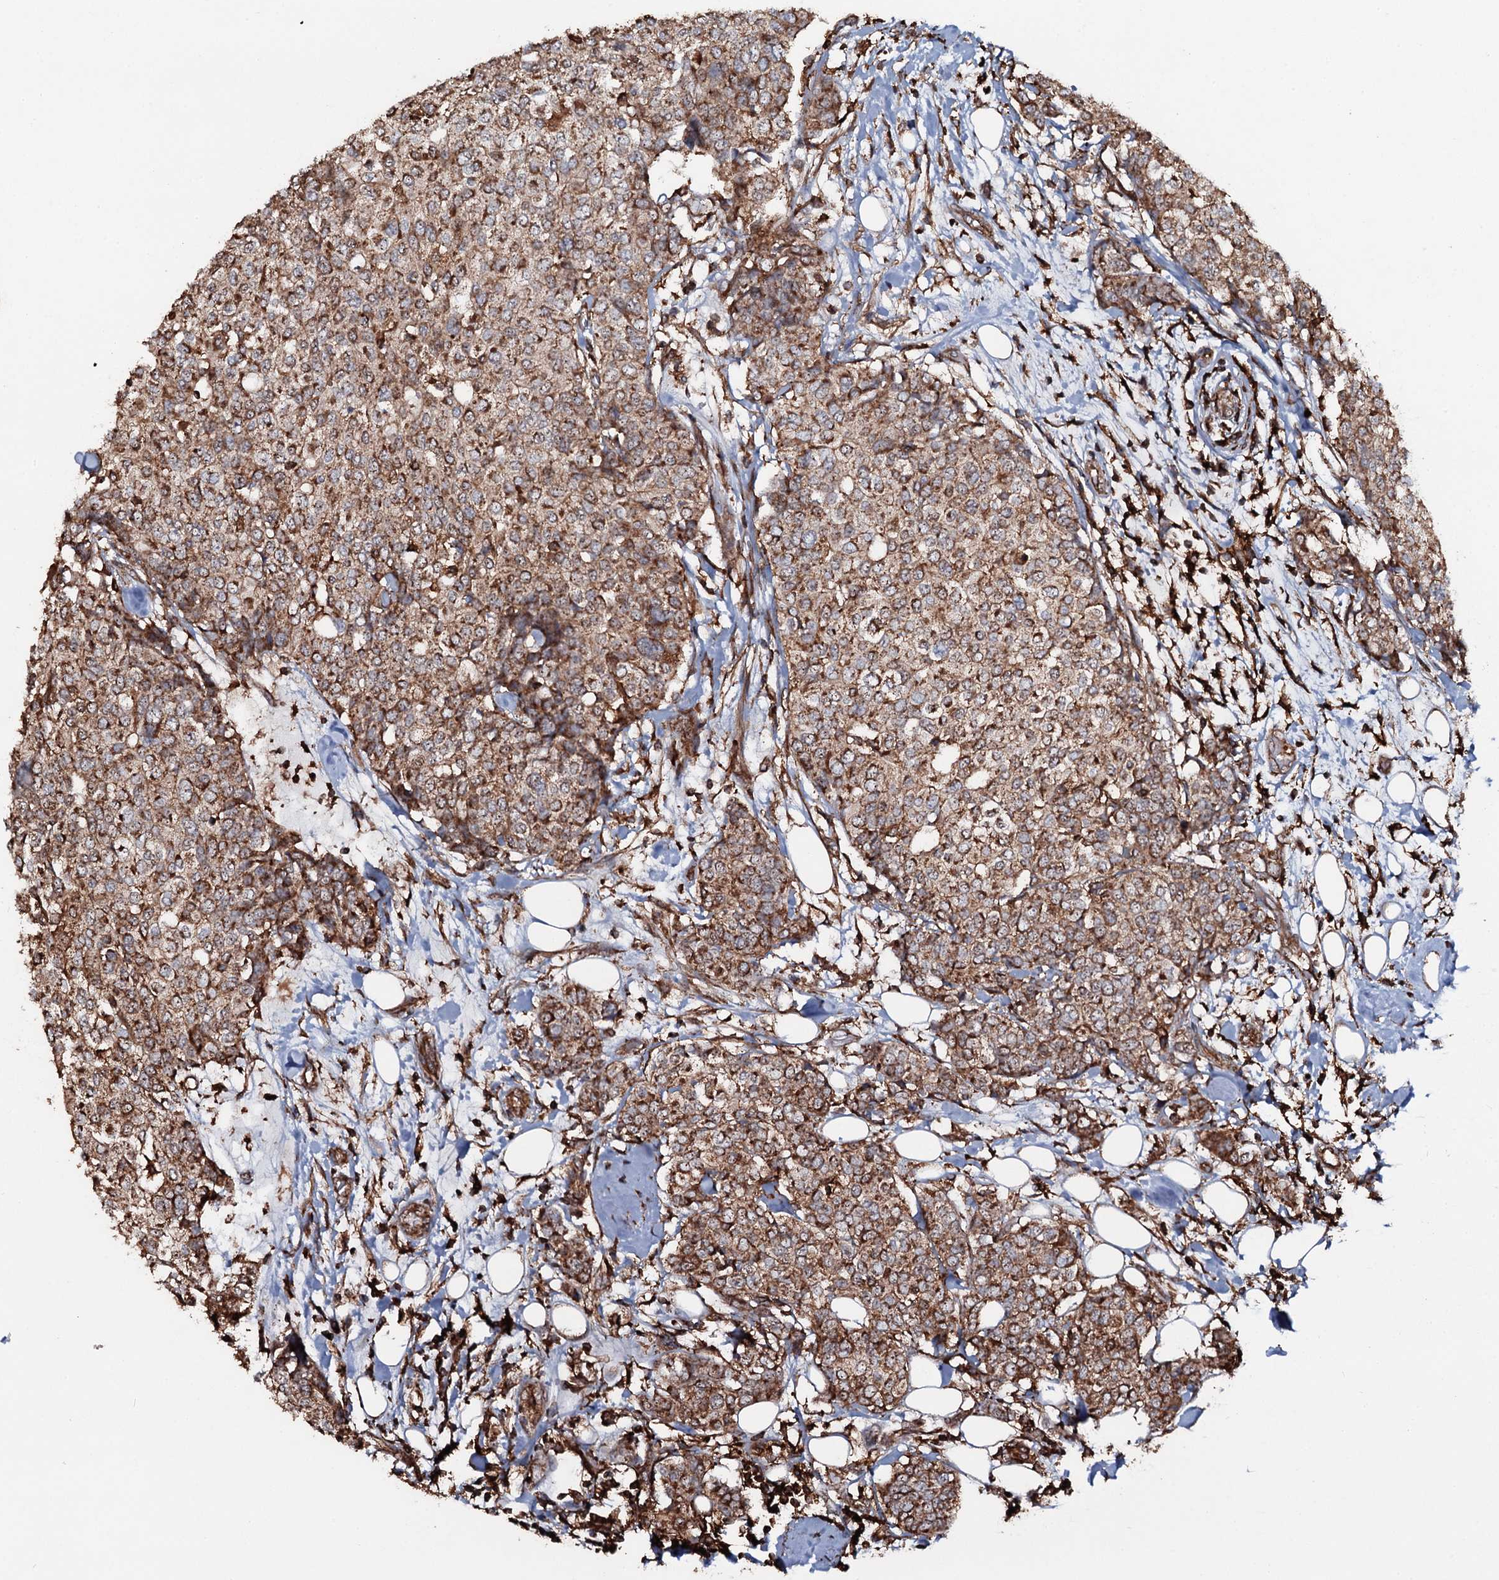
{"staining": {"intensity": "moderate", "quantity": ">75%", "location": "cytoplasmic/membranous"}, "tissue": "breast cancer", "cell_type": "Tumor cells", "image_type": "cancer", "snomed": [{"axis": "morphology", "description": "Lobular carcinoma"}, {"axis": "topography", "description": "Breast"}], "caption": "Lobular carcinoma (breast) stained with a brown dye displays moderate cytoplasmic/membranous positive staining in about >75% of tumor cells.", "gene": "VWA8", "patient": {"sex": "female", "age": 51}}